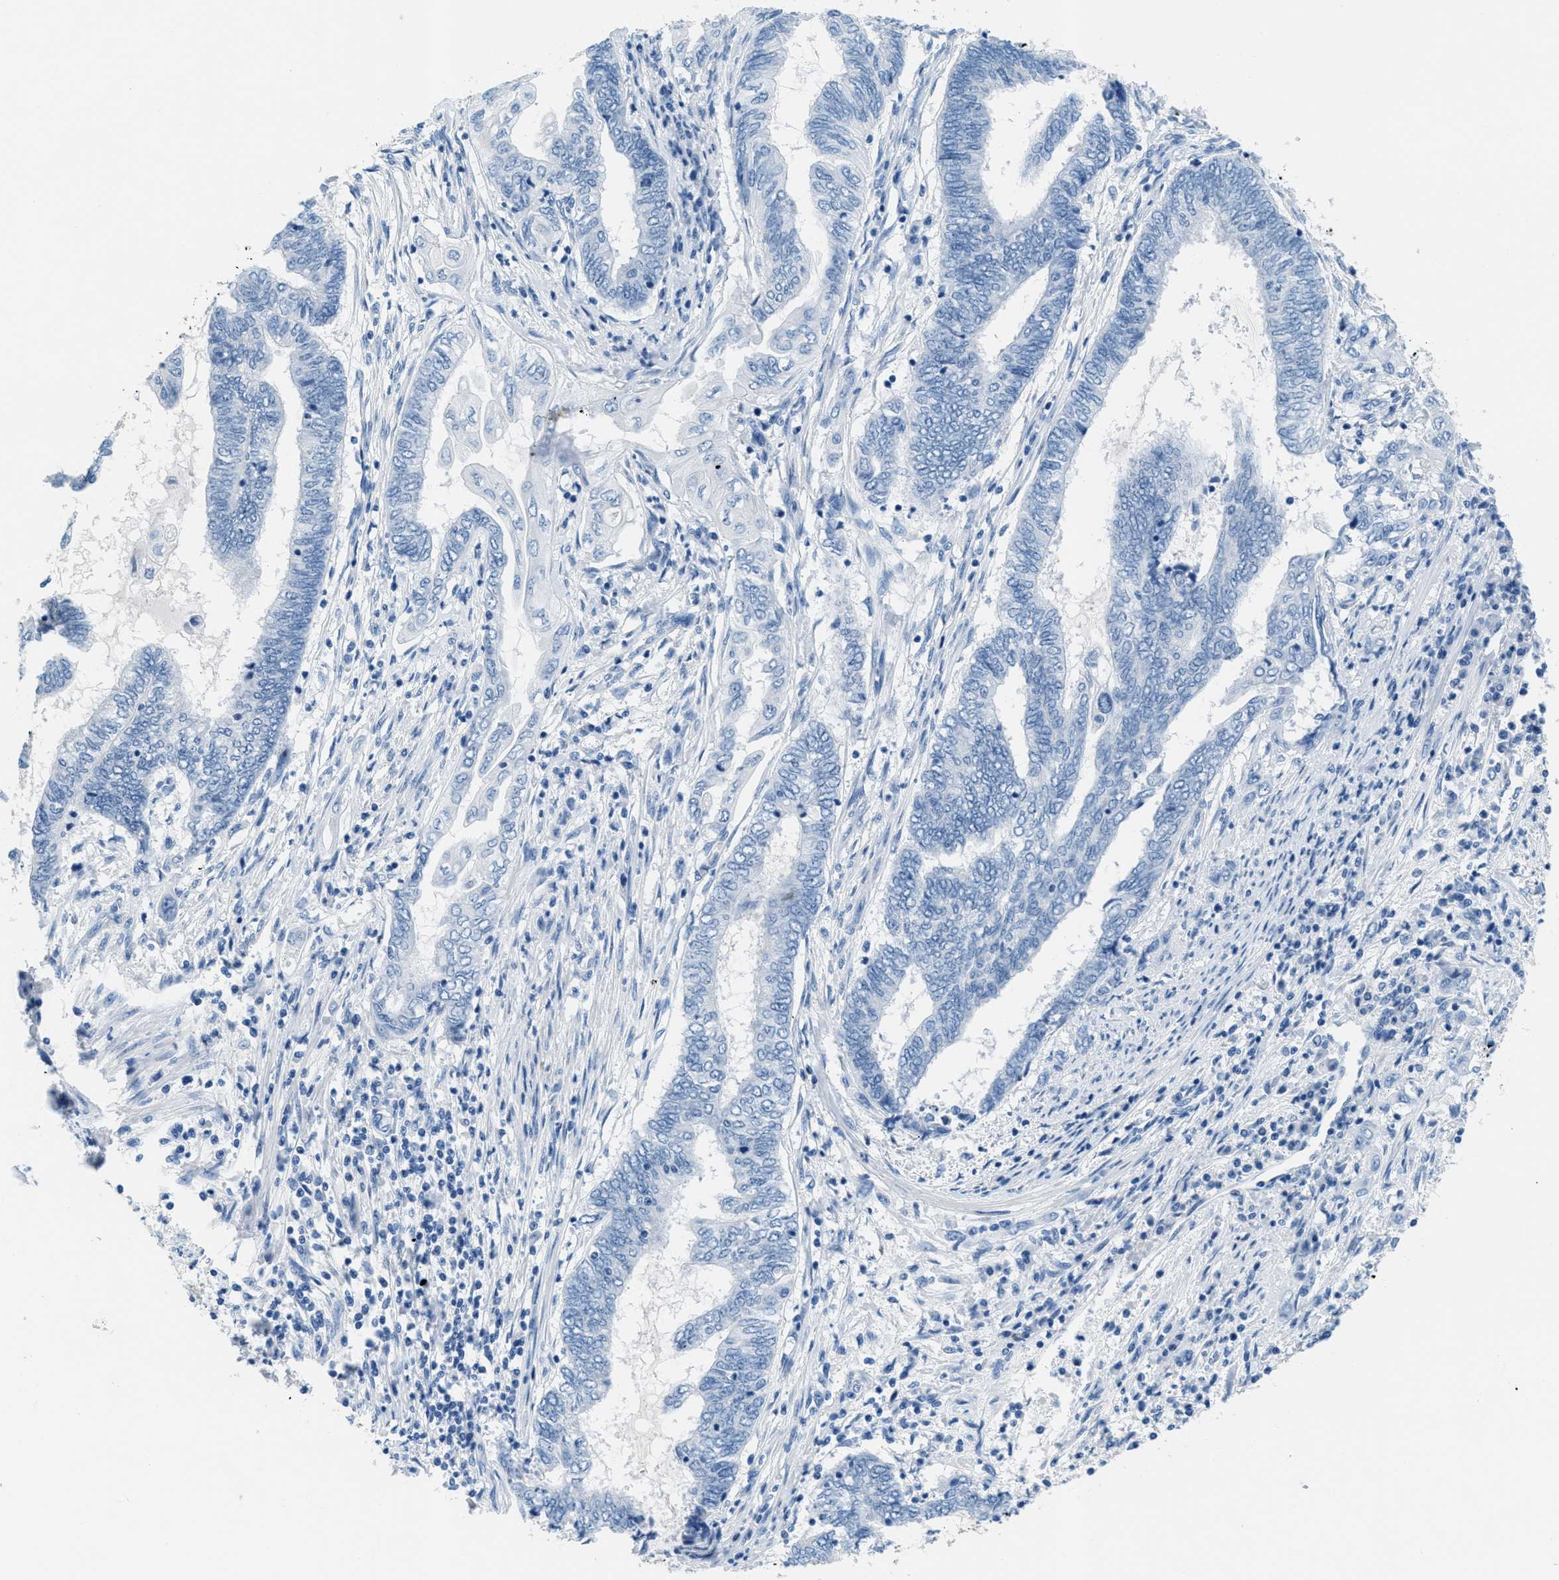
{"staining": {"intensity": "negative", "quantity": "none", "location": "none"}, "tissue": "endometrial cancer", "cell_type": "Tumor cells", "image_type": "cancer", "snomed": [{"axis": "morphology", "description": "Adenocarcinoma, NOS"}, {"axis": "topography", "description": "Uterus"}, {"axis": "topography", "description": "Endometrium"}], "caption": "This is an immunohistochemistry (IHC) micrograph of human endometrial cancer. There is no staining in tumor cells.", "gene": "MGARP", "patient": {"sex": "female", "age": 70}}